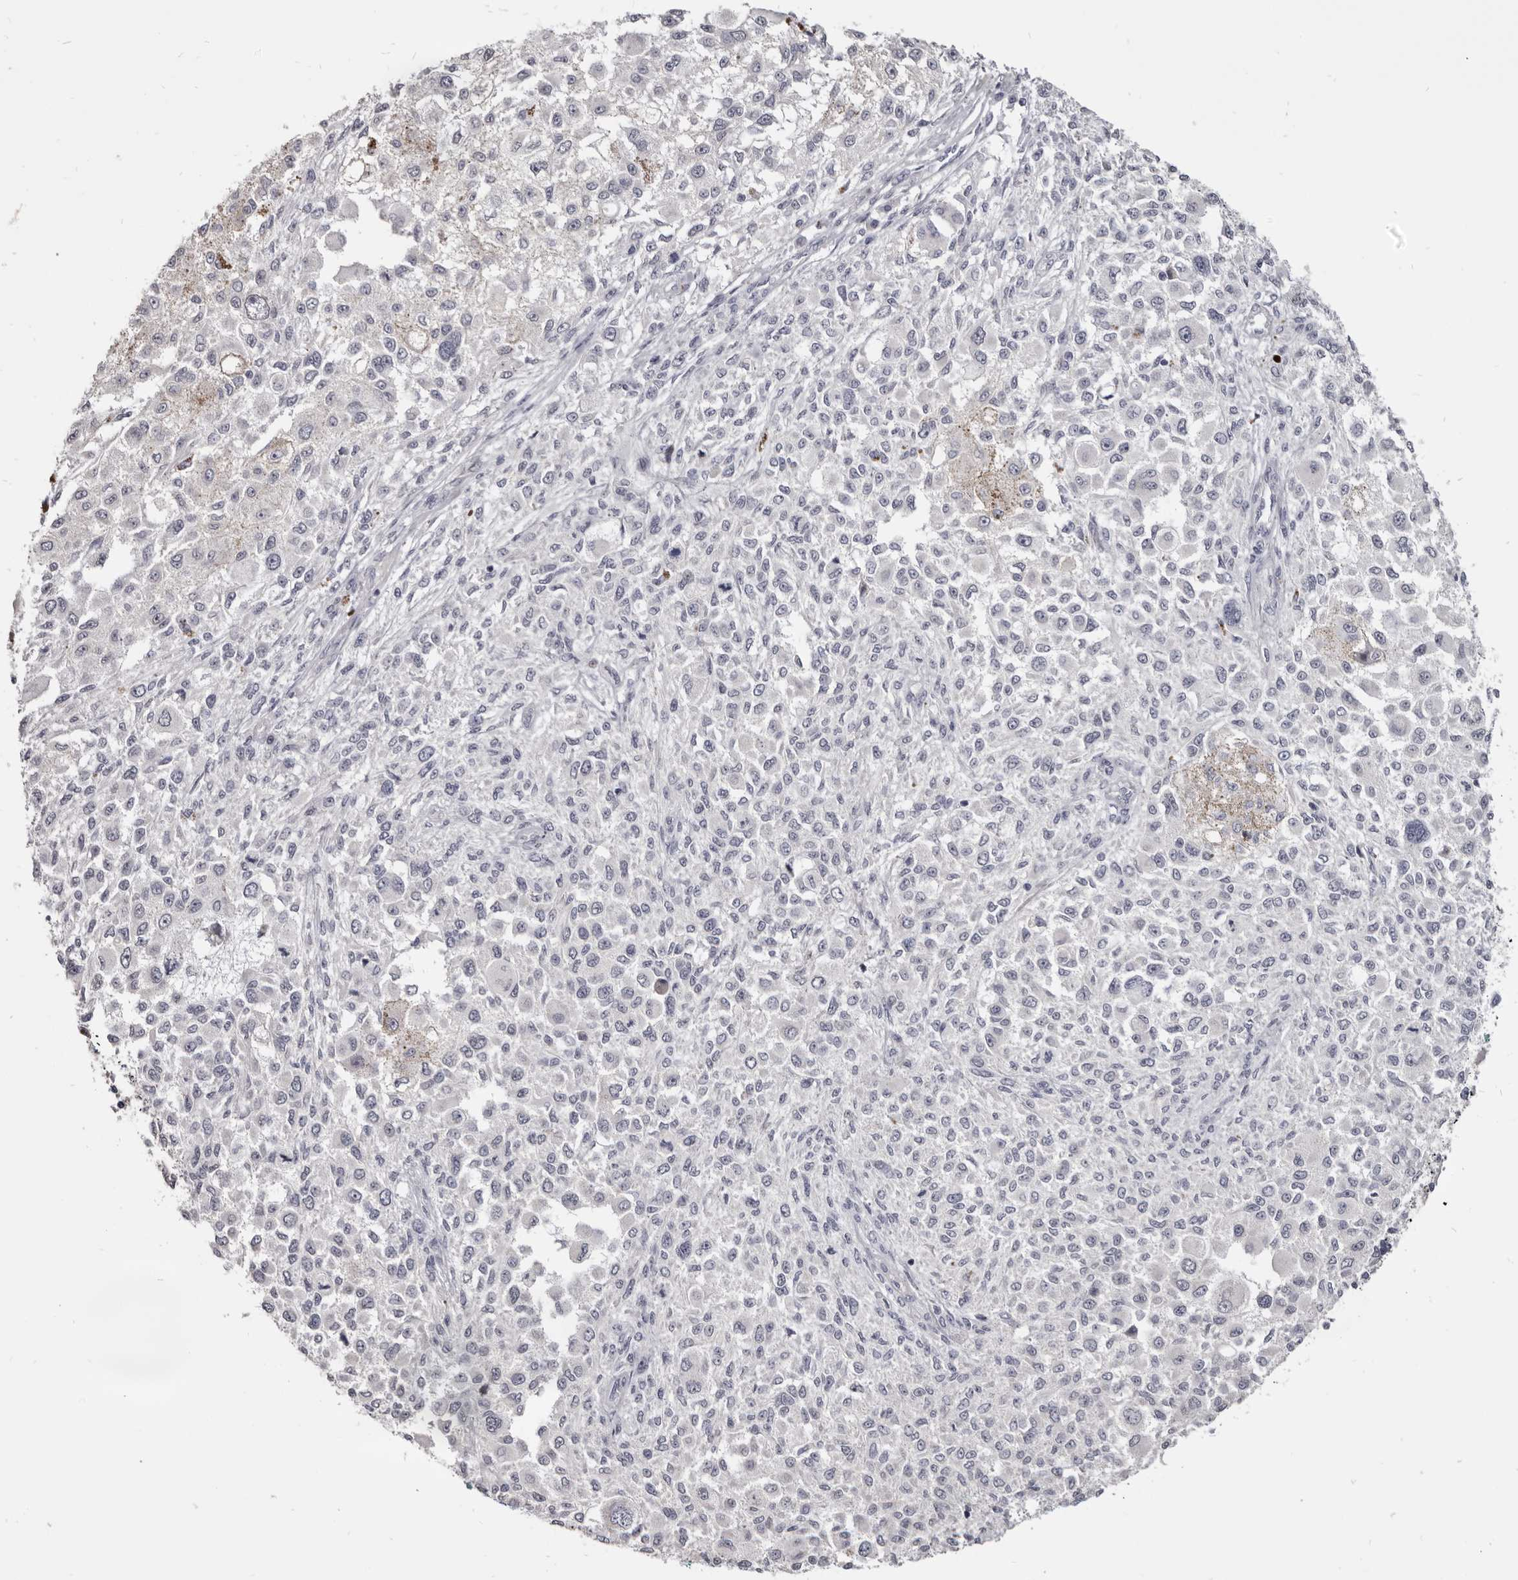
{"staining": {"intensity": "negative", "quantity": "none", "location": "none"}, "tissue": "melanoma", "cell_type": "Tumor cells", "image_type": "cancer", "snomed": [{"axis": "morphology", "description": "Necrosis, NOS"}, {"axis": "morphology", "description": "Malignant melanoma, NOS"}, {"axis": "topography", "description": "Skin"}], "caption": "An immunohistochemistry photomicrograph of malignant melanoma is shown. There is no staining in tumor cells of malignant melanoma.", "gene": "CGN", "patient": {"sex": "female", "age": 87}}